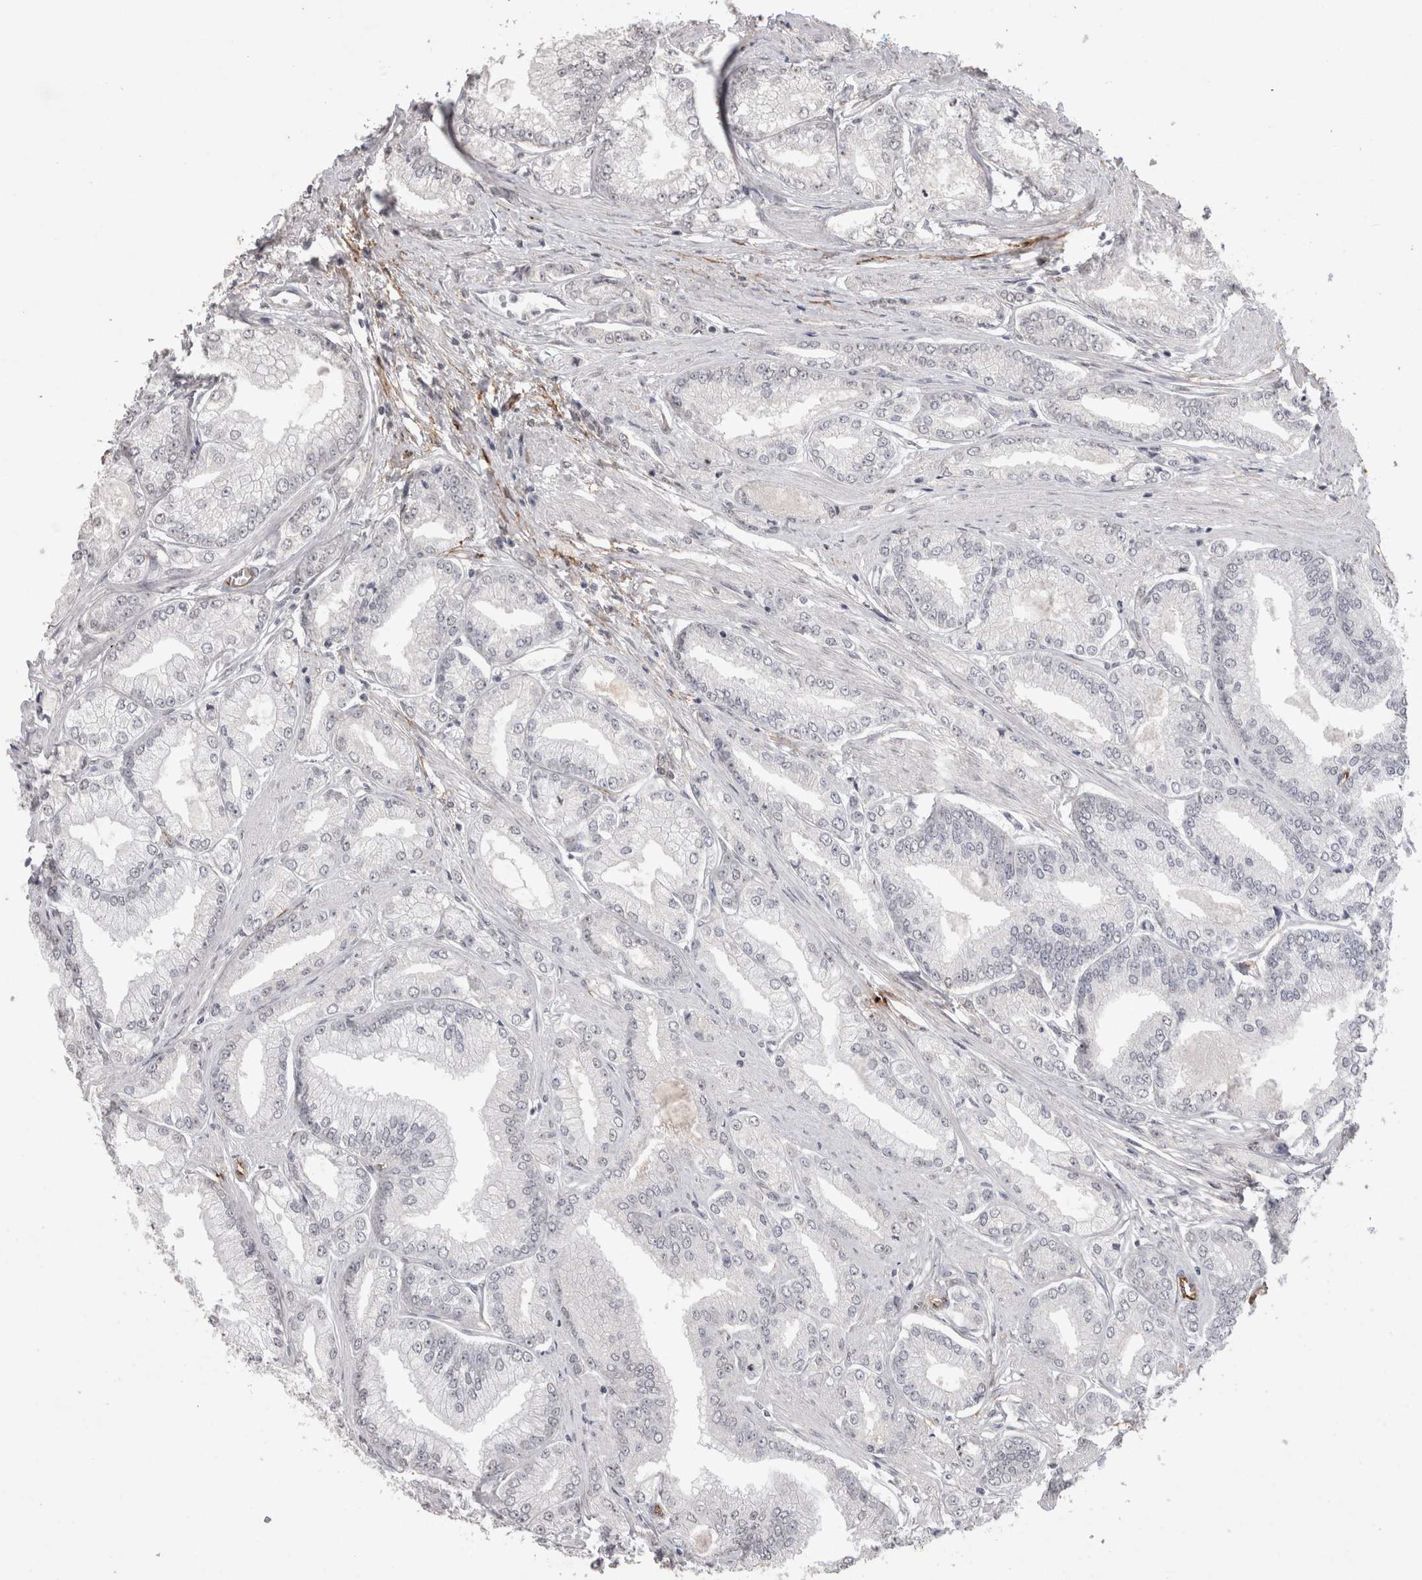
{"staining": {"intensity": "negative", "quantity": "none", "location": "none"}, "tissue": "prostate cancer", "cell_type": "Tumor cells", "image_type": "cancer", "snomed": [{"axis": "morphology", "description": "Adenocarcinoma, Low grade"}, {"axis": "topography", "description": "Prostate"}], "caption": "A high-resolution micrograph shows immunohistochemistry (IHC) staining of low-grade adenocarcinoma (prostate), which demonstrates no significant positivity in tumor cells. (Stains: DAB (3,3'-diaminobenzidine) IHC with hematoxylin counter stain, Microscopy: brightfield microscopy at high magnification).", "gene": "CDH13", "patient": {"sex": "male", "age": 52}}